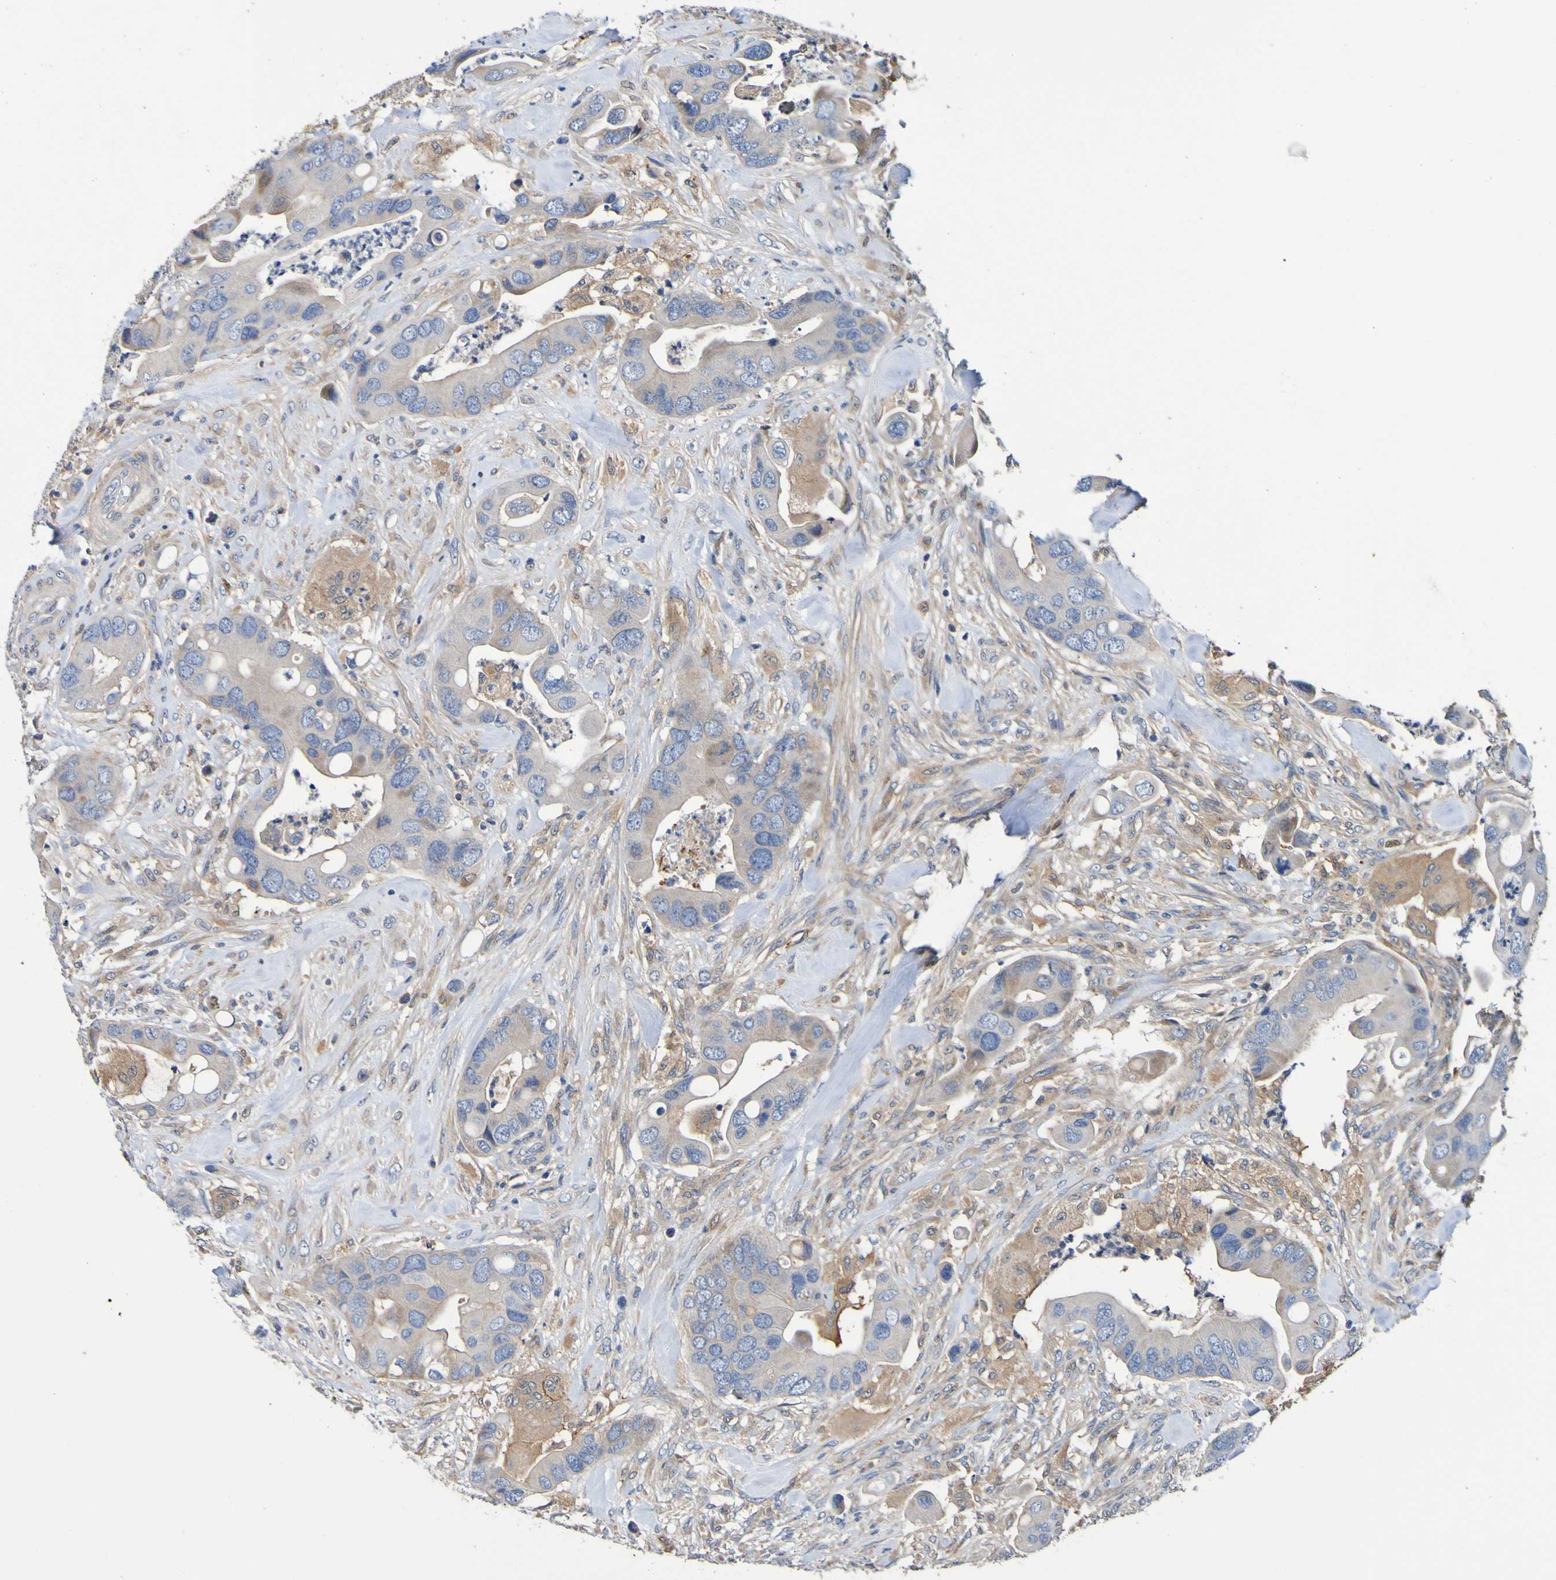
{"staining": {"intensity": "weak", "quantity": ">75%", "location": "cytoplasmic/membranous"}, "tissue": "colorectal cancer", "cell_type": "Tumor cells", "image_type": "cancer", "snomed": [{"axis": "morphology", "description": "Adenocarcinoma, NOS"}, {"axis": "topography", "description": "Rectum"}], "caption": "Immunohistochemistry photomicrograph of neoplastic tissue: human colorectal adenocarcinoma stained using immunohistochemistry (IHC) demonstrates low levels of weak protein expression localized specifically in the cytoplasmic/membranous of tumor cells, appearing as a cytoplasmic/membranous brown color.", "gene": "METAP2", "patient": {"sex": "female", "age": 57}}